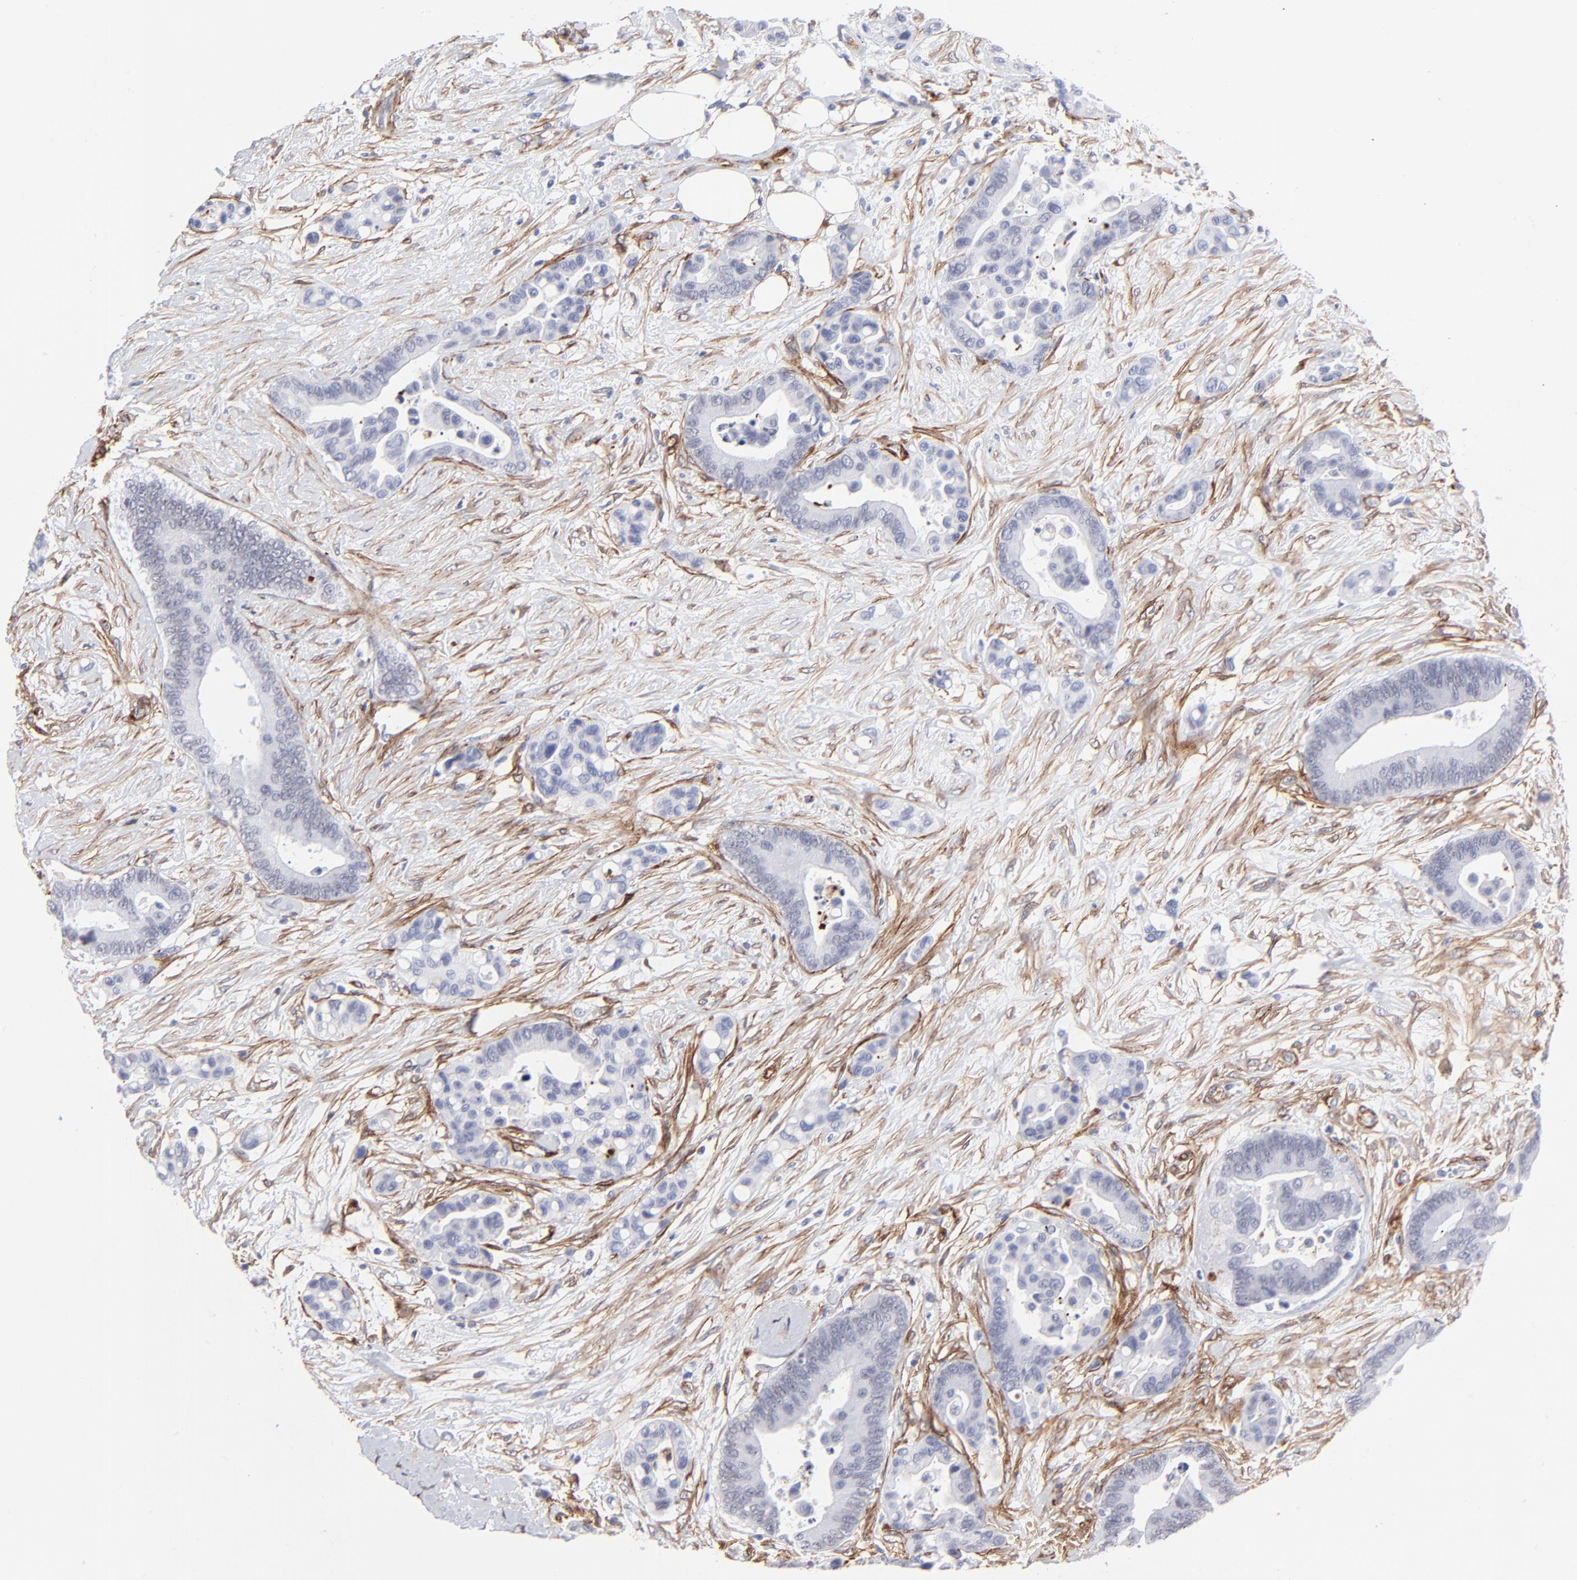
{"staining": {"intensity": "negative", "quantity": "none", "location": "none"}, "tissue": "colorectal cancer", "cell_type": "Tumor cells", "image_type": "cancer", "snomed": [{"axis": "morphology", "description": "Adenocarcinoma, NOS"}, {"axis": "topography", "description": "Colon"}], "caption": "Immunohistochemistry photomicrograph of adenocarcinoma (colorectal) stained for a protein (brown), which reveals no expression in tumor cells.", "gene": "PDGFRB", "patient": {"sex": "male", "age": 82}}